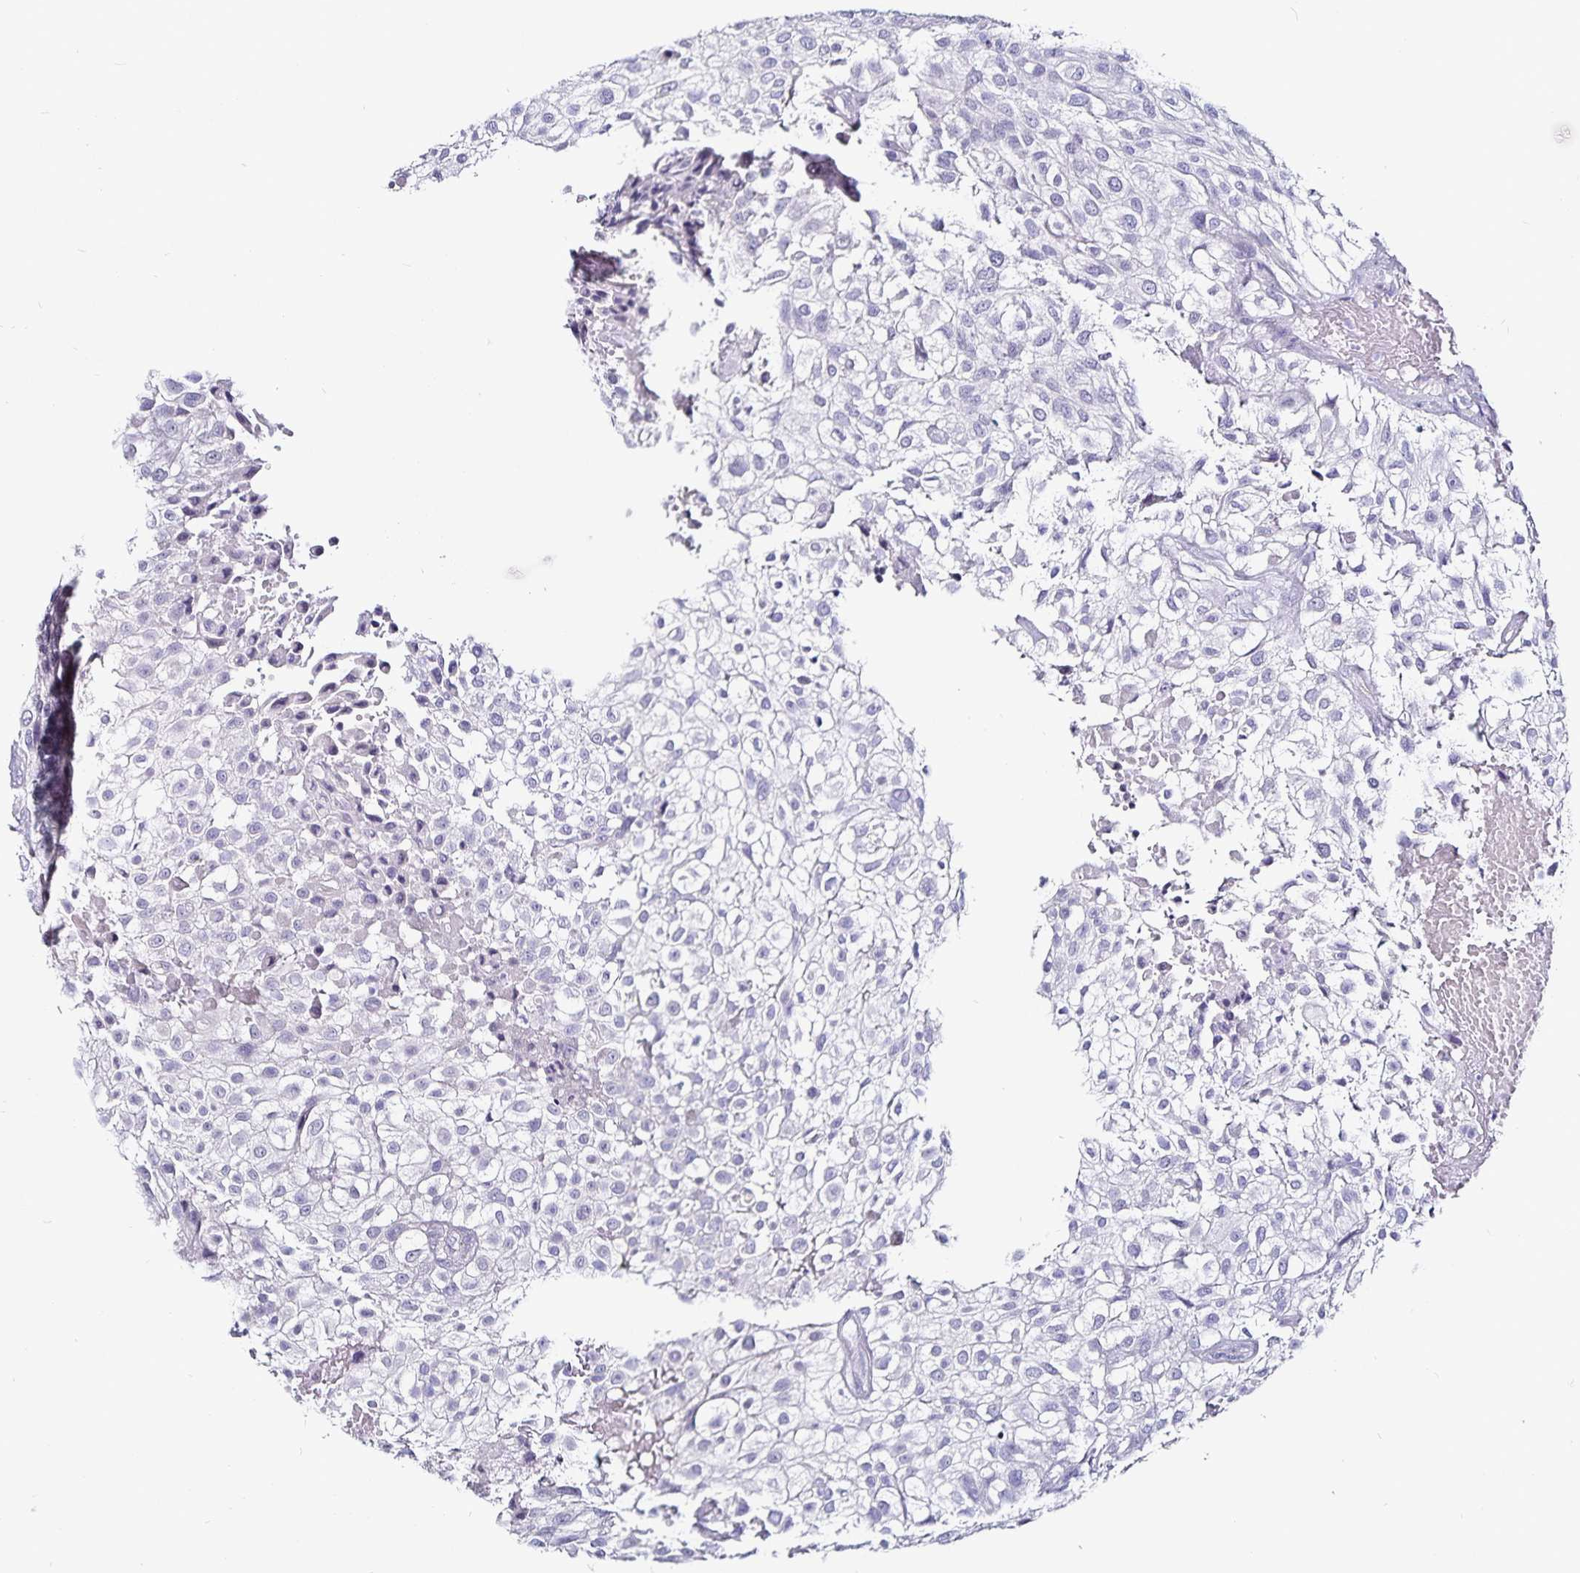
{"staining": {"intensity": "negative", "quantity": "none", "location": "none"}, "tissue": "urothelial cancer", "cell_type": "Tumor cells", "image_type": "cancer", "snomed": [{"axis": "morphology", "description": "Urothelial carcinoma, High grade"}, {"axis": "topography", "description": "Urinary bladder"}], "caption": "Urothelial carcinoma (high-grade) was stained to show a protein in brown. There is no significant staining in tumor cells.", "gene": "TSPAN7", "patient": {"sex": "male", "age": 56}}